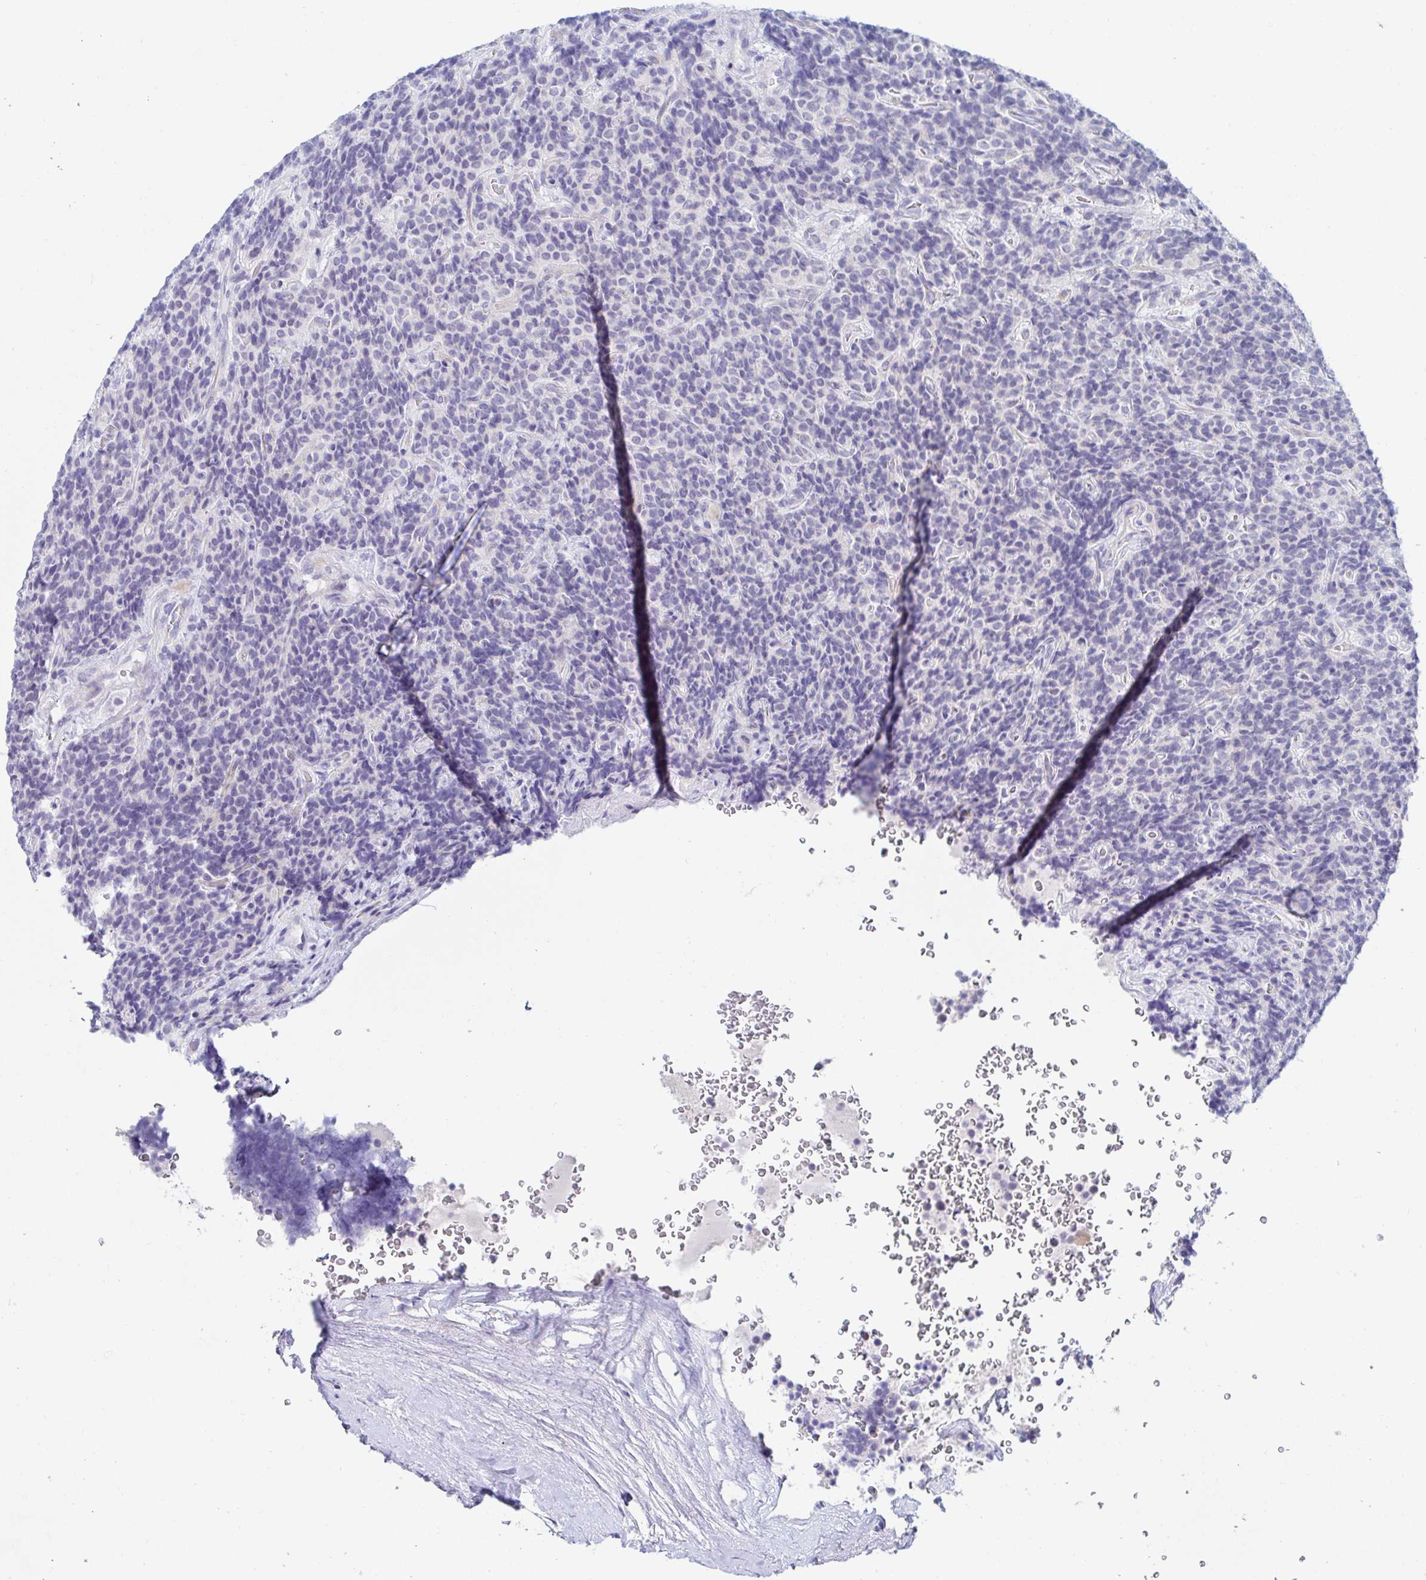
{"staining": {"intensity": "negative", "quantity": "none", "location": "none"}, "tissue": "carcinoid", "cell_type": "Tumor cells", "image_type": "cancer", "snomed": [{"axis": "morphology", "description": "Carcinoid, malignant, NOS"}, {"axis": "topography", "description": "Pancreas"}], "caption": "Immunohistochemistry photomicrograph of human carcinoid stained for a protein (brown), which displays no staining in tumor cells.", "gene": "OR10K1", "patient": {"sex": "male", "age": 36}}